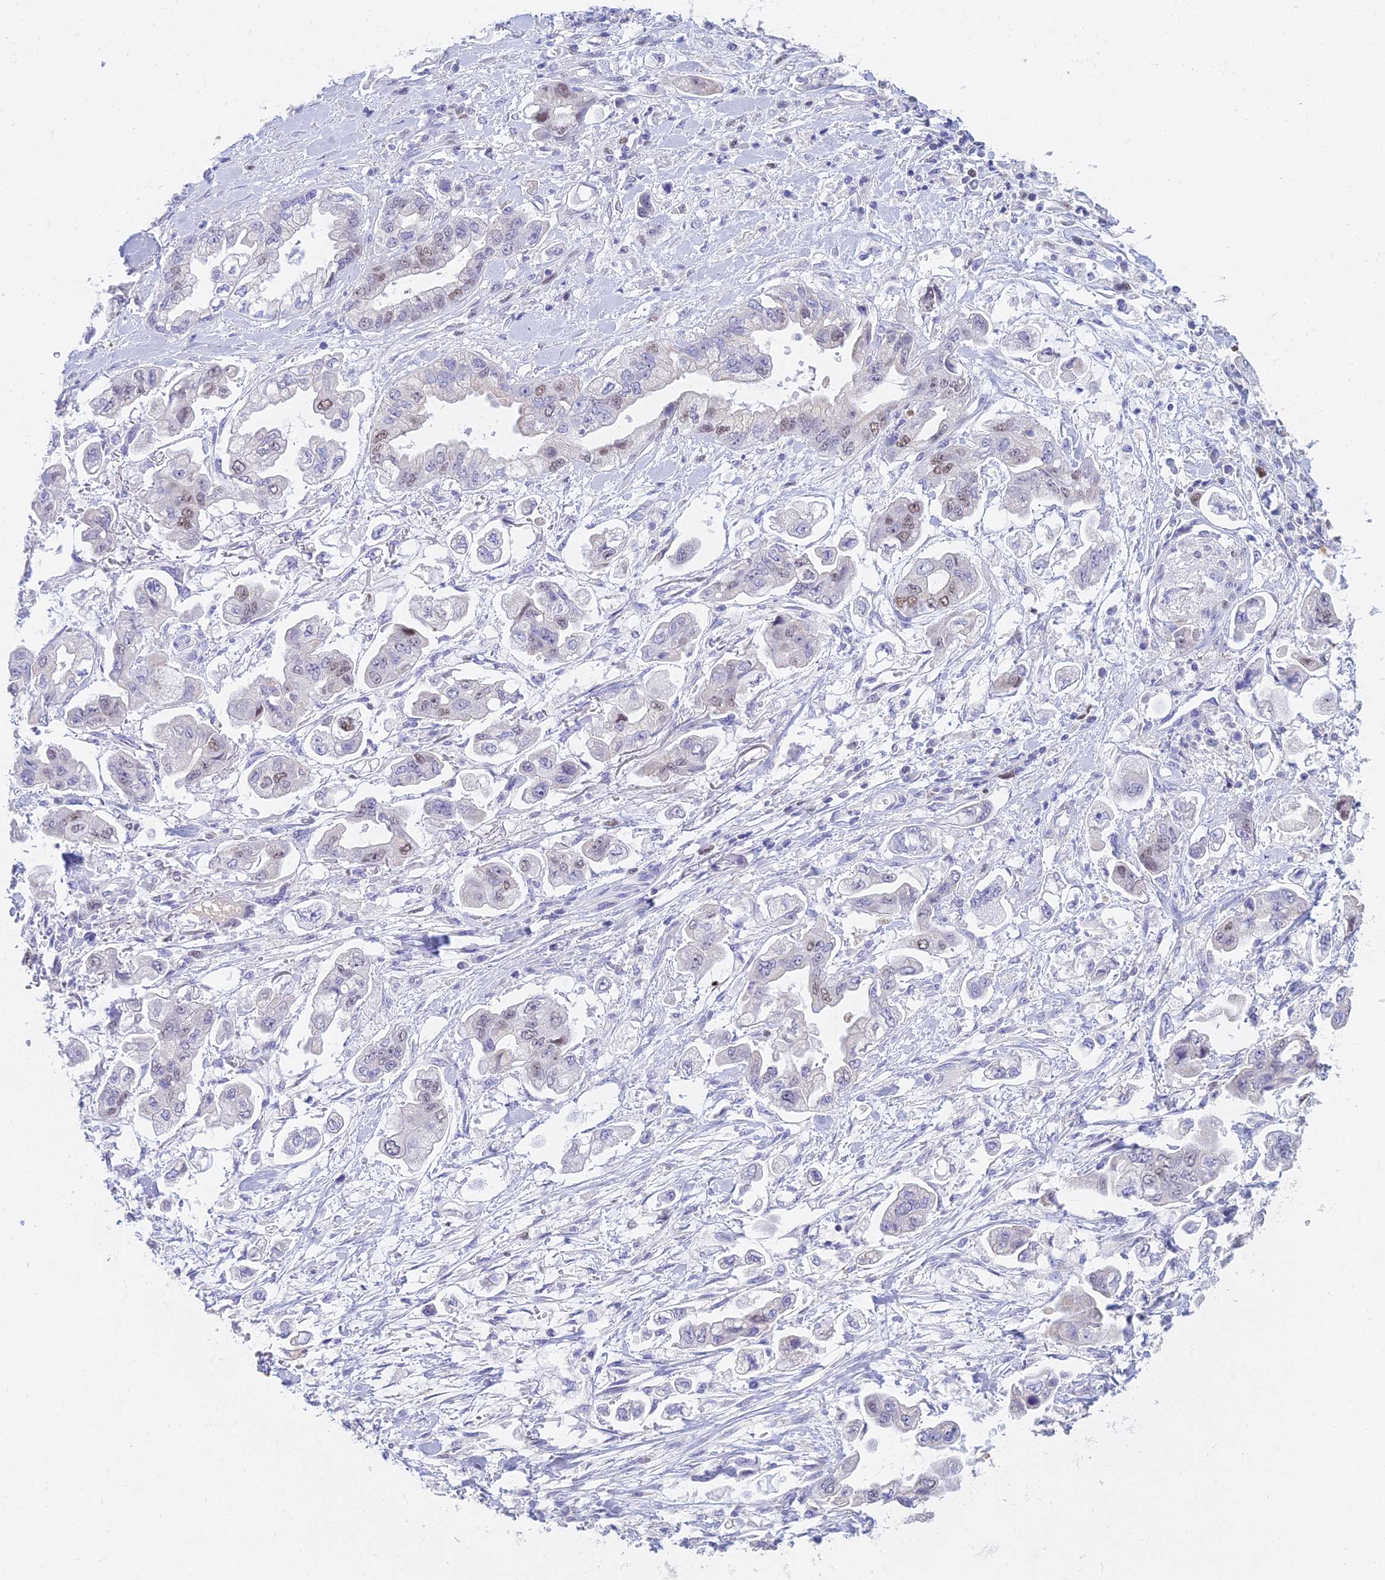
{"staining": {"intensity": "weak", "quantity": "<25%", "location": "nuclear"}, "tissue": "stomach cancer", "cell_type": "Tumor cells", "image_type": "cancer", "snomed": [{"axis": "morphology", "description": "Adenocarcinoma, NOS"}, {"axis": "topography", "description": "Stomach"}], "caption": "DAB immunohistochemical staining of adenocarcinoma (stomach) shows no significant expression in tumor cells.", "gene": "MCM2", "patient": {"sex": "male", "age": 62}}